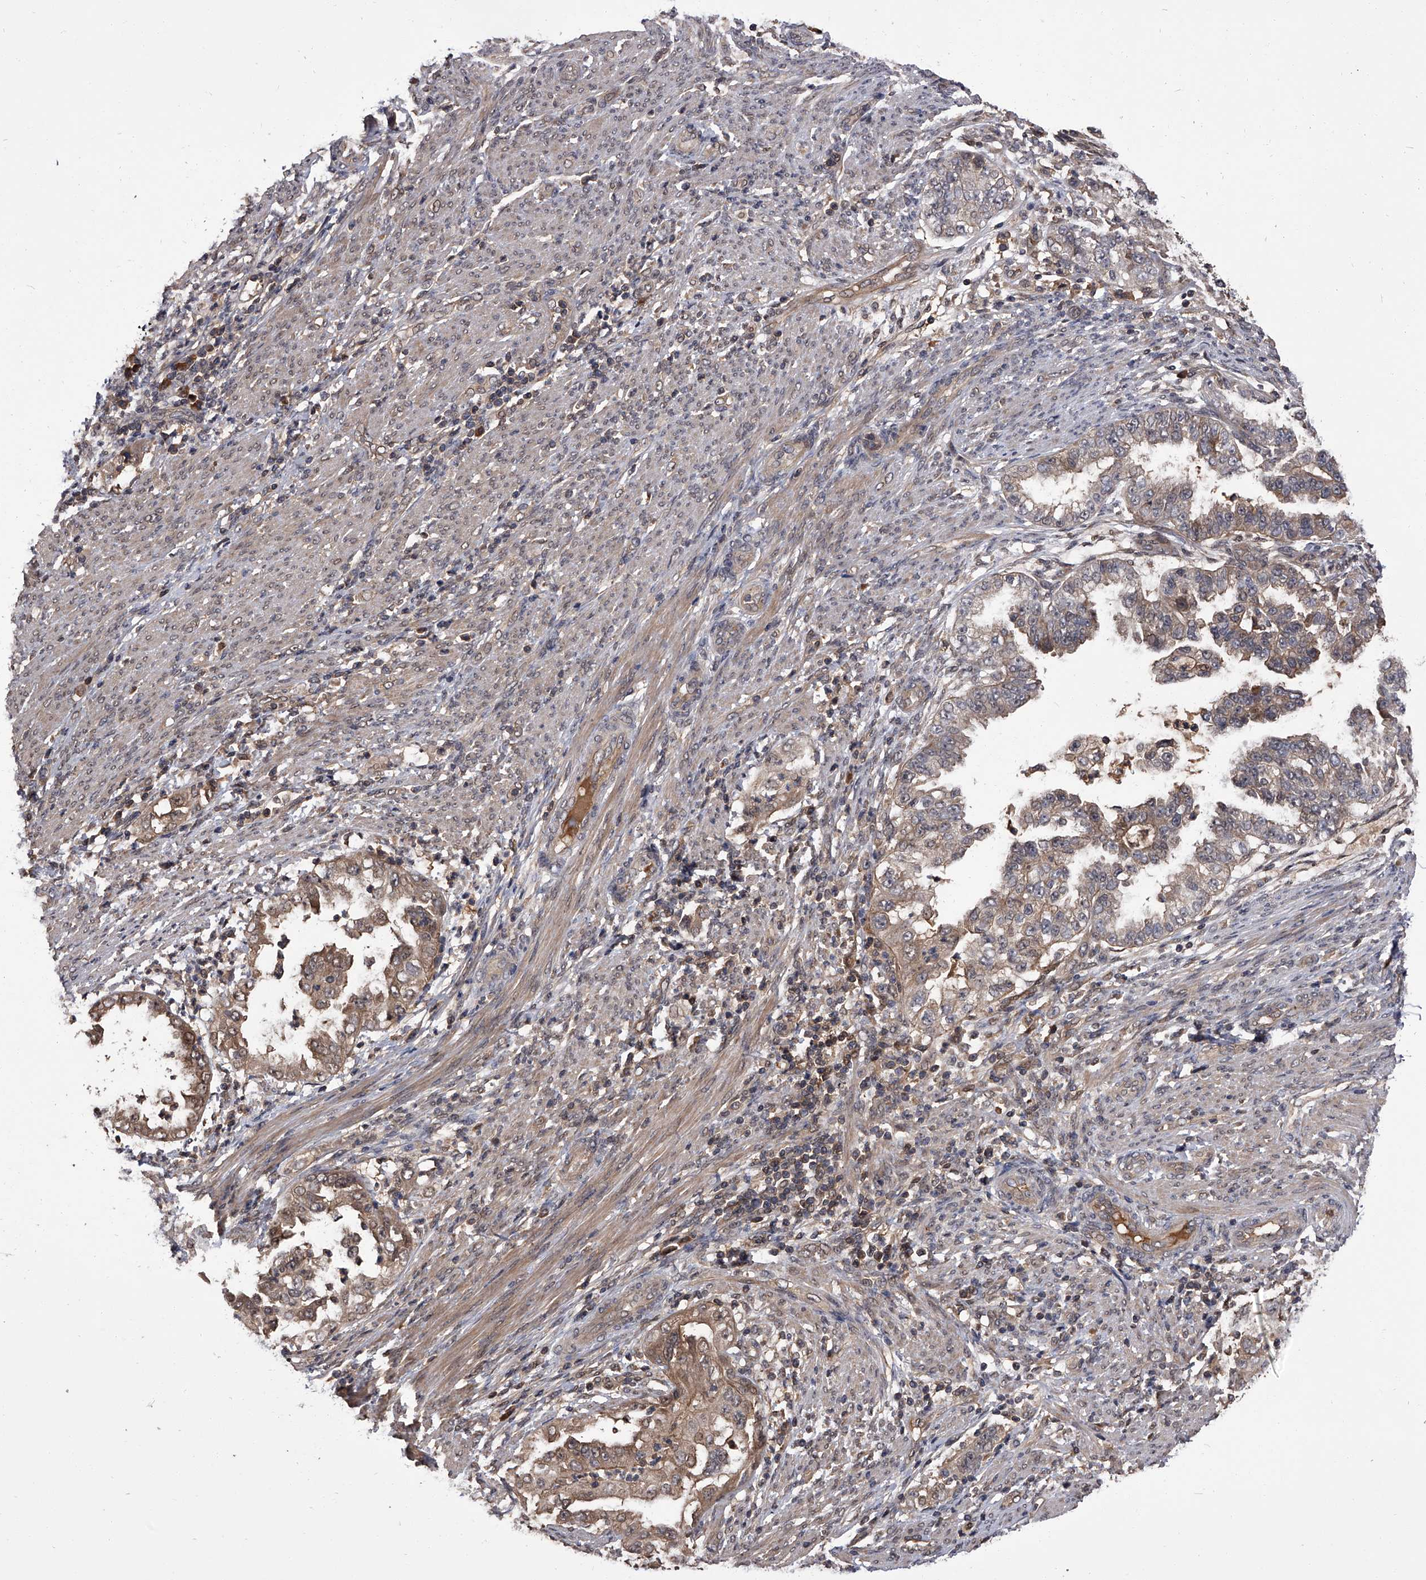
{"staining": {"intensity": "moderate", "quantity": "25%-75%", "location": "cytoplasmic/membranous"}, "tissue": "endometrial cancer", "cell_type": "Tumor cells", "image_type": "cancer", "snomed": [{"axis": "morphology", "description": "Adenocarcinoma, NOS"}, {"axis": "topography", "description": "Endometrium"}], "caption": "A photomicrograph of adenocarcinoma (endometrial) stained for a protein displays moderate cytoplasmic/membranous brown staining in tumor cells.", "gene": "SLC18B1", "patient": {"sex": "female", "age": 85}}